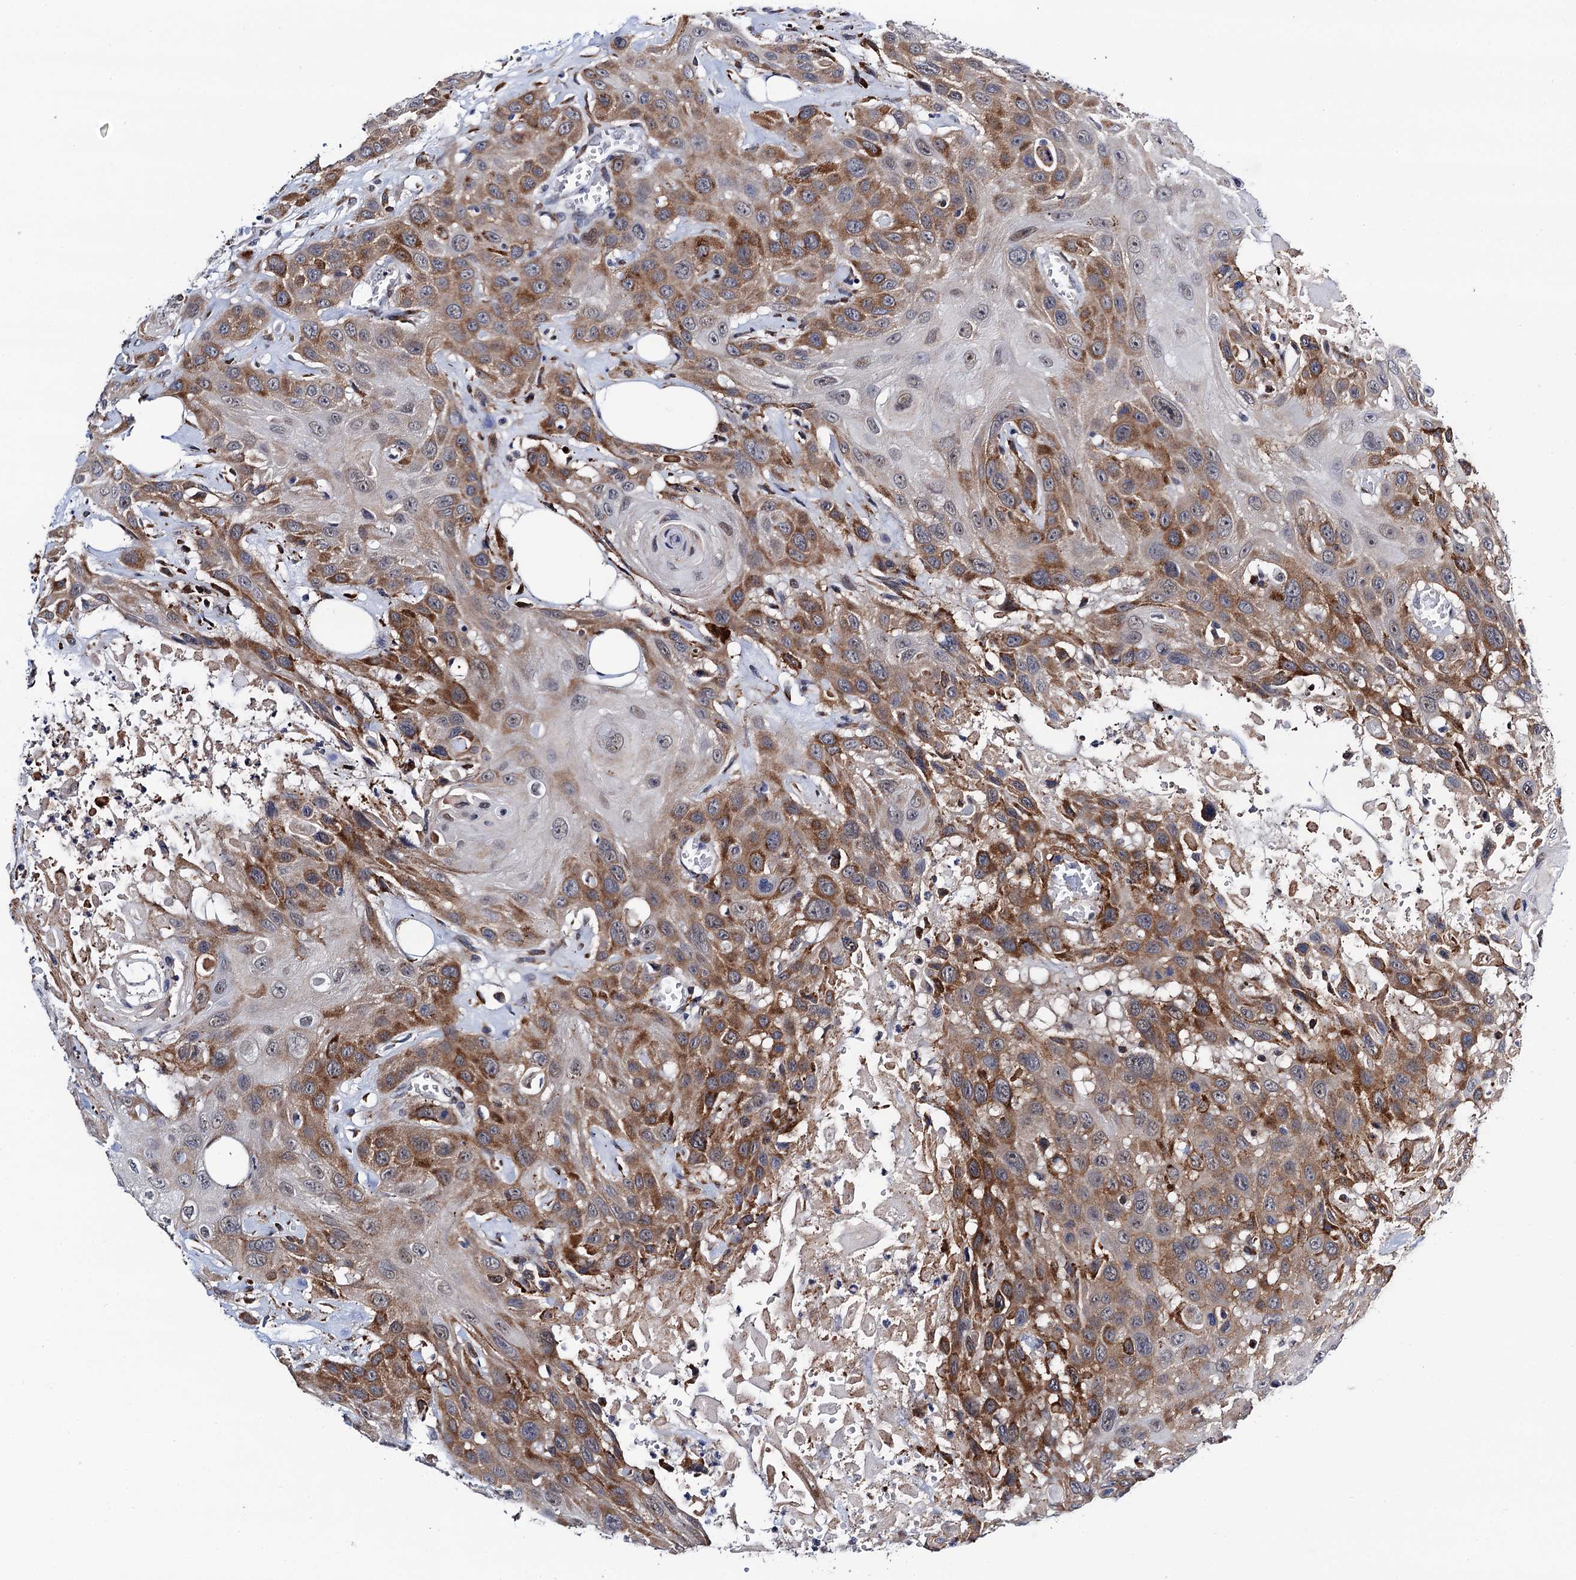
{"staining": {"intensity": "moderate", "quantity": ">75%", "location": "cytoplasmic/membranous"}, "tissue": "head and neck cancer", "cell_type": "Tumor cells", "image_type": "cancer", "snomed": [{"axis": "morphology", "description": "Squamous cell carcinoma, NOS"}, {"axis": "topography", "description": "Head-Neck"}], "caption": "Immunohistochemical staining of head and neck squamous cell carcinoma shows medium levels of moderate cytoplasmic/membranous expression in approximately >75% of tumor cells.", "gene": "SLC7A10", "patient": {"sex": "male", "age": 81}}